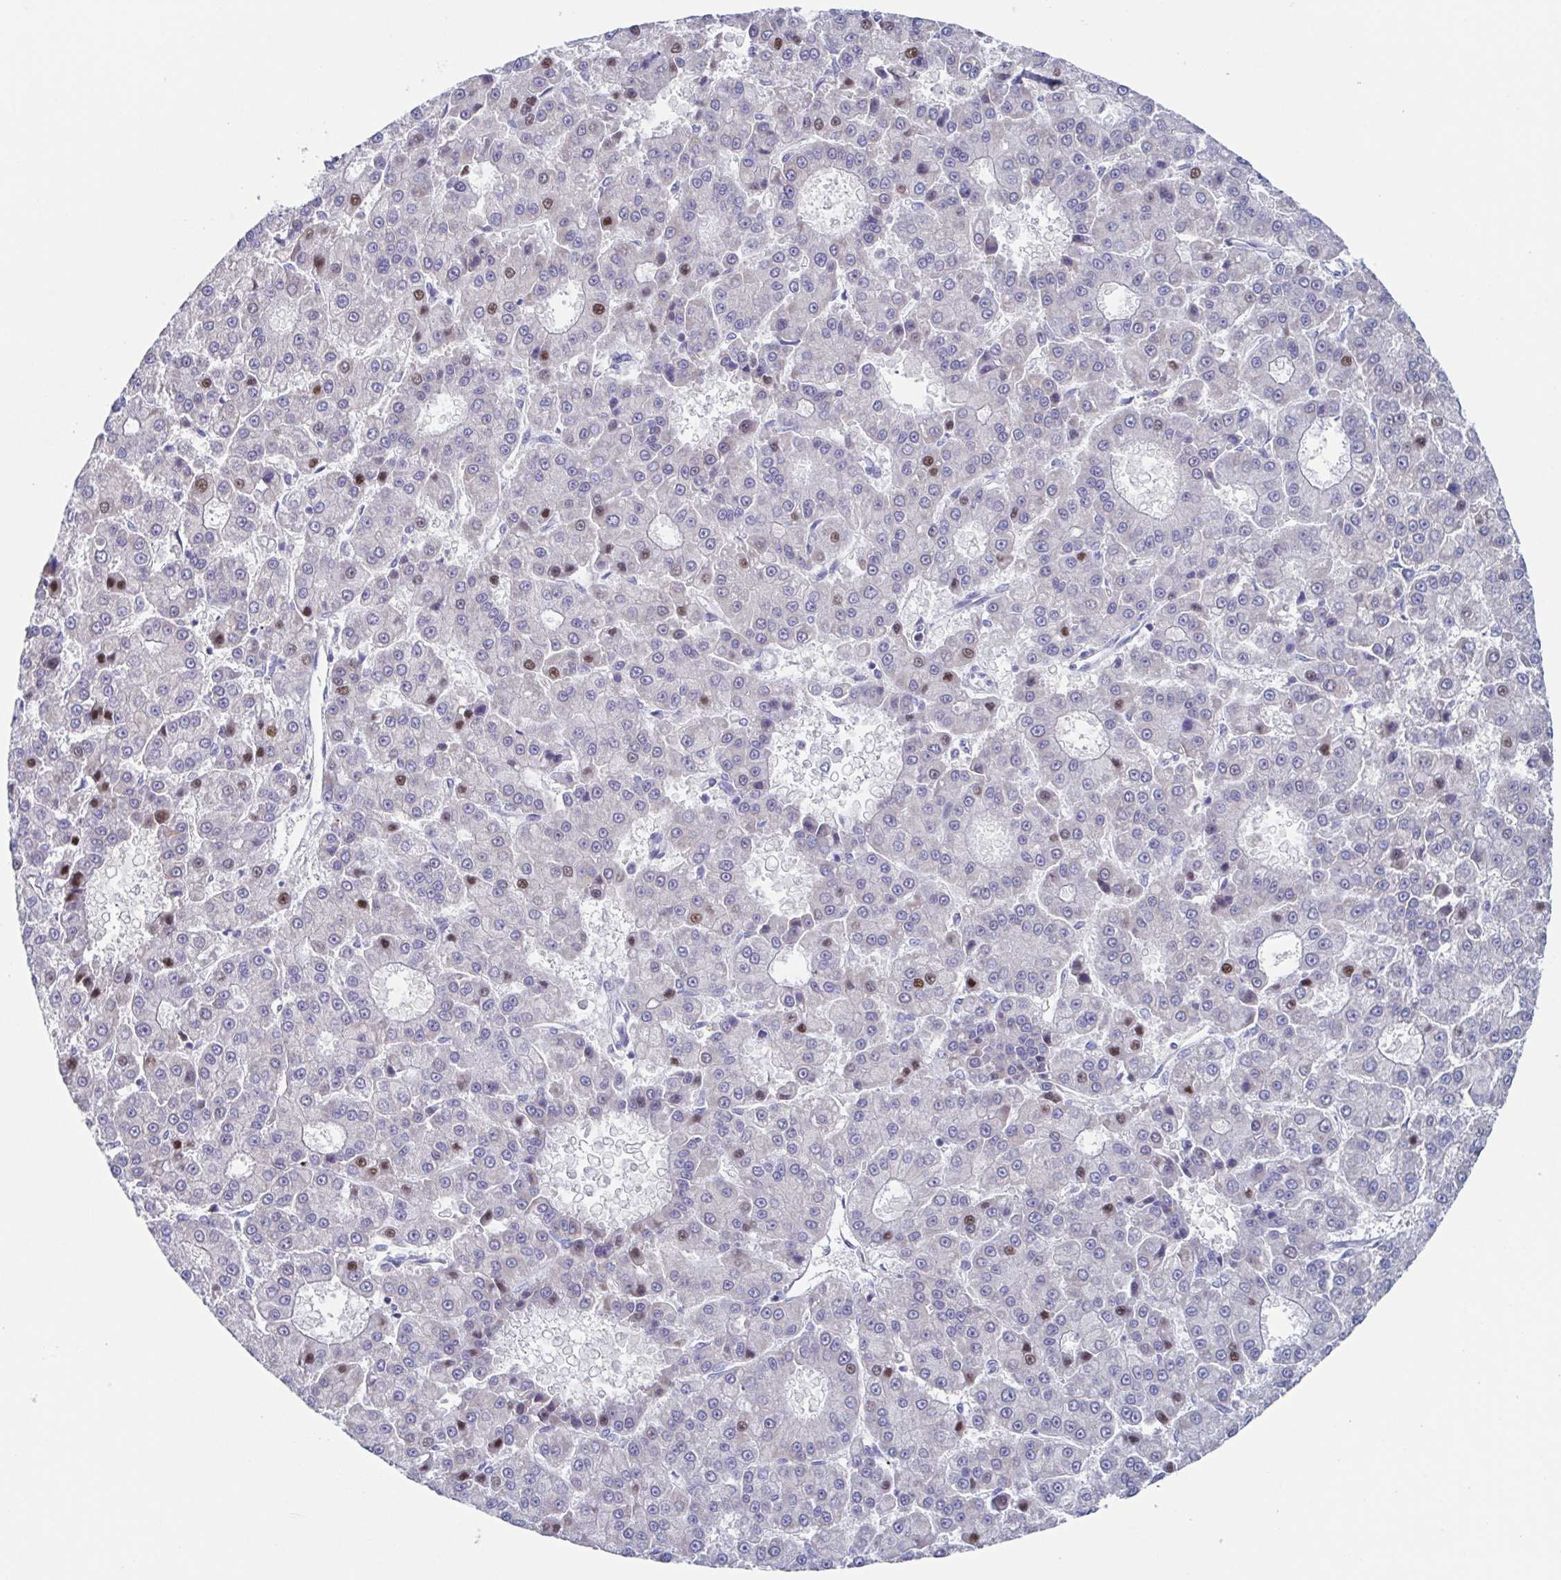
{"staining": {"intensity": "moderate", "quantity": "<25%", "location": "nuclear"}, "tissue": "liver cancer", "cell_type": "Tumor cells", "image_type": "cancer", "snomed": [{"axis": "morphology", "description": "Carcinoma, Hepatocellular, NOS"}, {"axis": "topography", "description": "Liver"}], "caption": "A low amount of moderate nuclear positivity is appreciated in approximately <25% of tumor cells in hepatocellular carcinoma (liver) tissue. Ihc stains the protein of interest in brown and the nuclei are stained blue.", "gene": "PBOV1", "patient": {"sex": "male", "age": 70}}